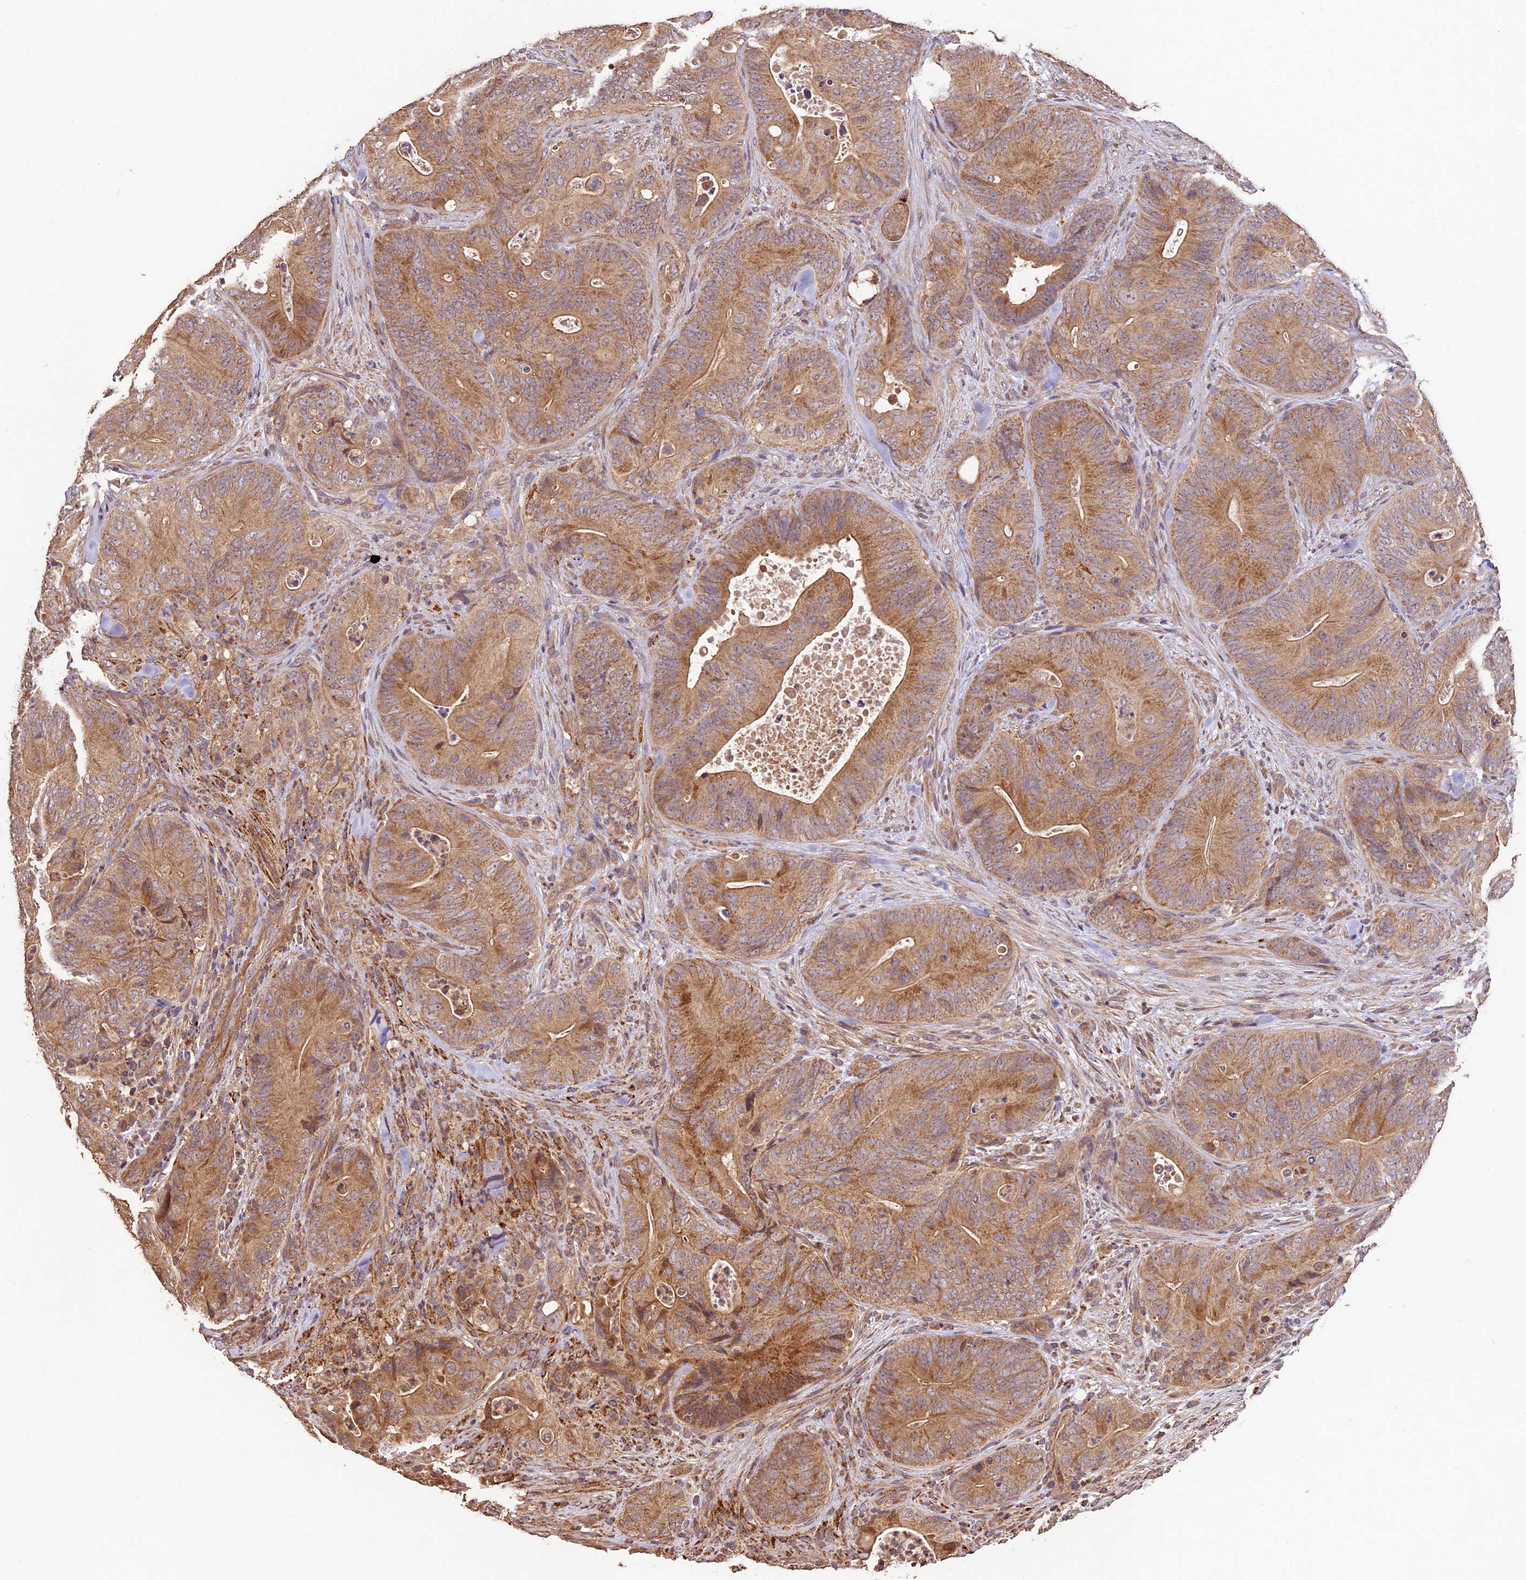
{"staining": {"intensity": "moderate", "quantity": ">75%", "location": "cytoplasmic/membranous"}, "tissue": "colorectal cancer", "cell_type": "Tumor cells", "image_type": "cancer", "snomed": [{"axis": "morphology", "description": "Normal tissue, NOS"}, {"axis": "topography", "description": "Colon"}], "caption": "This is an image of IHC staining of colorectal cancer, which shows moderate staining in the cytoplasmic/membranous of tumor cells.", "gene": "CRLF1", "patient": {"sex": "female", "age": 82}}